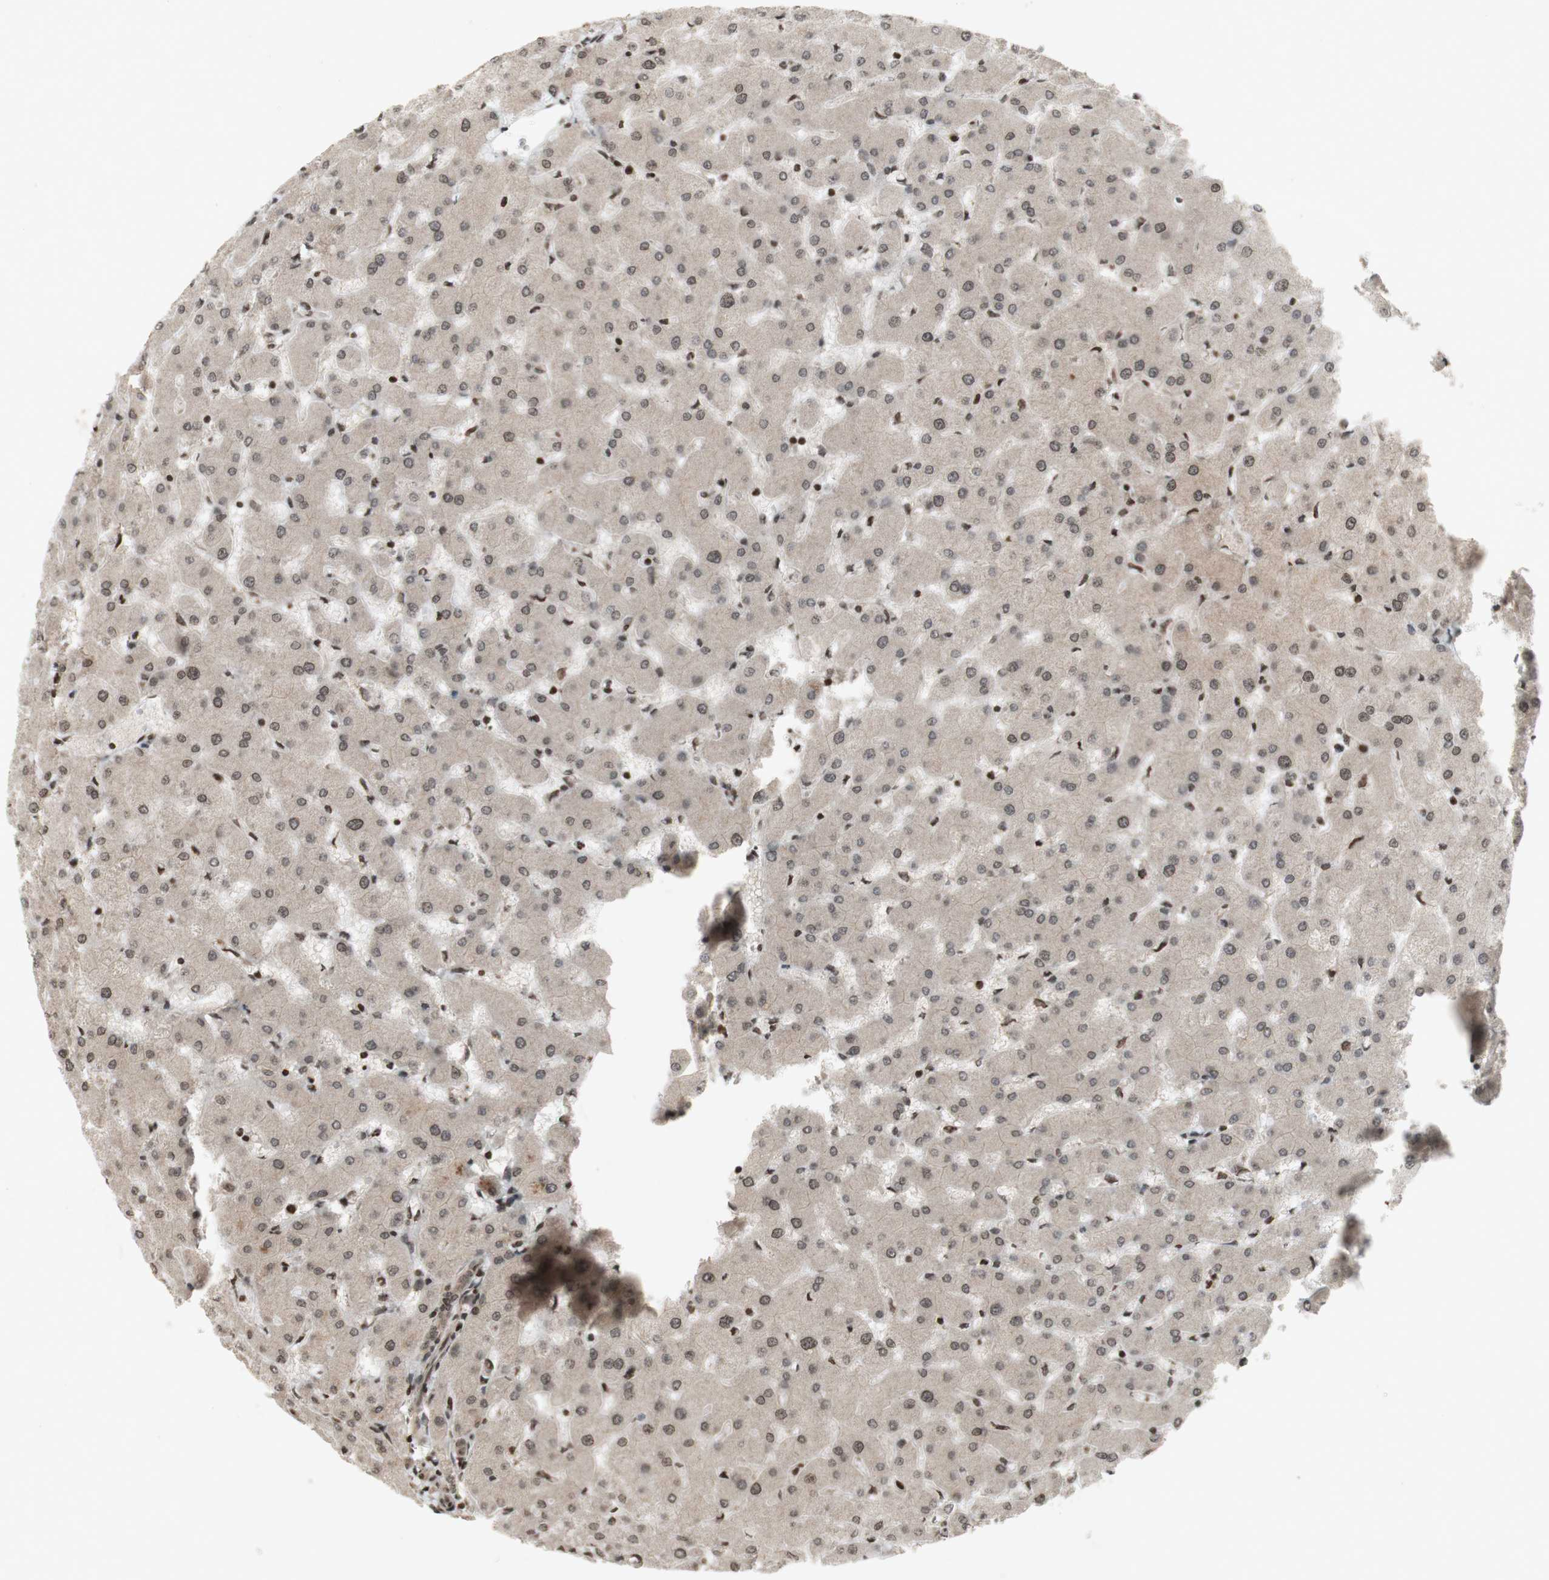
{"staining": {"intensity": "weak", "quantity": ">75%", "location": "cytoplasmic/membranous"}, "tissue": "liver", "cell_type": "Cholangiocytes", "image_type": "normal", "snomed": [{"axis": "morphology", "description": "Normal tissue, NOS"}, {"axis": "topography", "description": "Liver"}], "caption": "Immunohistochemistry micrograph of normal human liver stained for a protein (brown), which reveals low levels of weak cytoplasmic/membranous expression in about >75% of cholangiocytes.", "gene": "PLXNA1", "patient": {"sex": "female", "age": 63}}